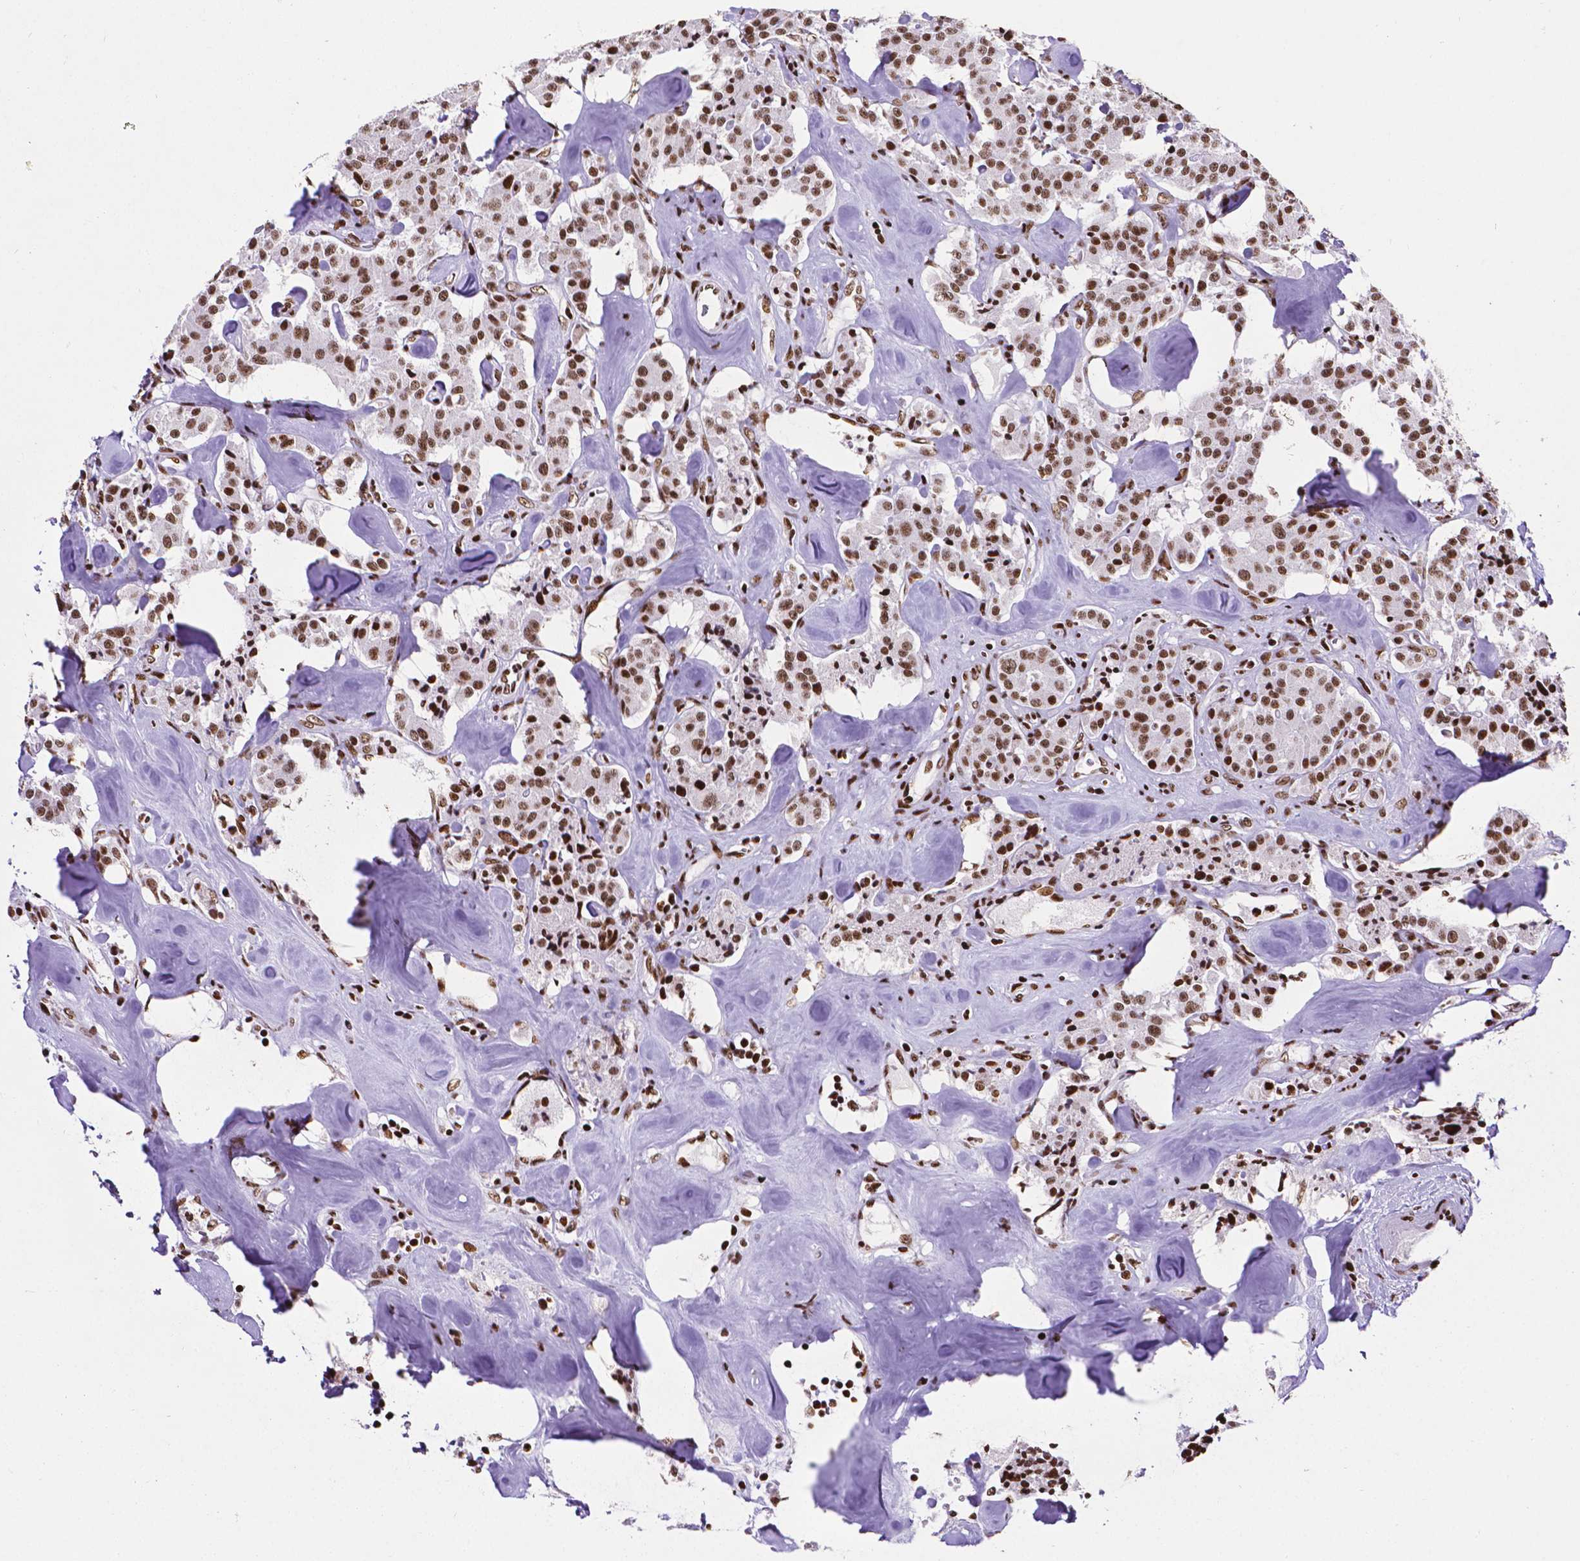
{"staining": {"intensity": "strong", "quantity": ">75%", "location": "nuclear"}, "tissue": "carcinoid", "cell_type": "Tumor cells", "image_type": "cancer", "snomed": [{"axis": "morphology", "description": "Carcinoid, malignant, NOS"}, {"axis": "topography", "description": "Pancreas"}], "caption": "About >75% of tumor cells in malignant carcinoid demonstrate strong nuclear protein staining as visualized by brown immunohistochemical staining.", "gene": "CTCF", "patient": {"sex": "male", "age": 41}}